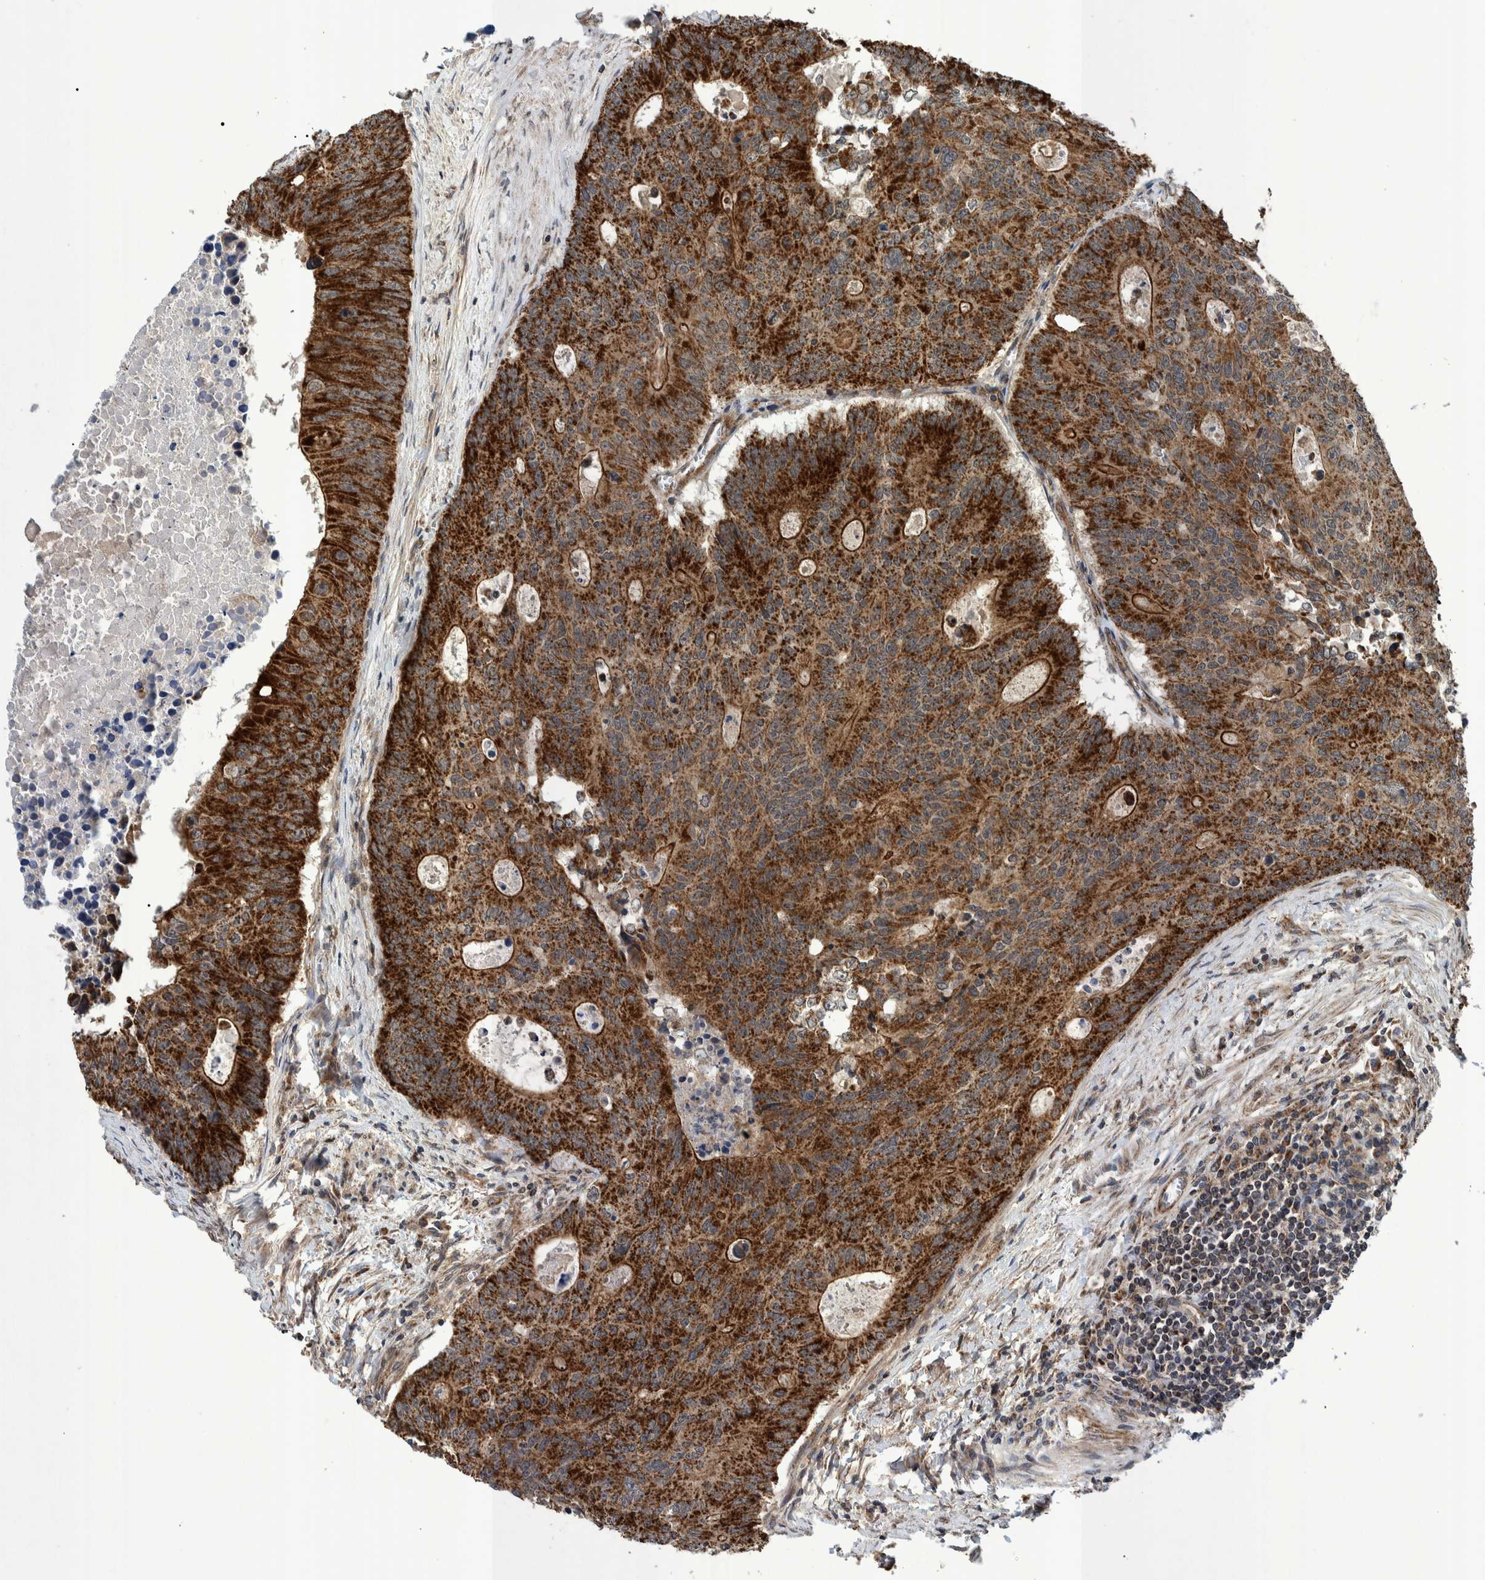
{"staining": {"intensity": "strong", "quantity": ">75%", "location": "cytoplasmic/membranous"}, "tissue": "colorectal cancer", "cell_type": "Tumor cells", "image_type": "cancer", "snomed": [{"axis": "morphology", "description": "Adenocarcinoma, NOS"}, {"axis": "topography", "description": "Colon"}], "caption": "Colorectal adenocarcinoma was stained to show a protein in brown. There is high levels of strong cytoplasmic/membranous staining in approximately >75% of tumor cells.", "gene": "MRPS7", "patient": {"sex": "male", "age": 87}}